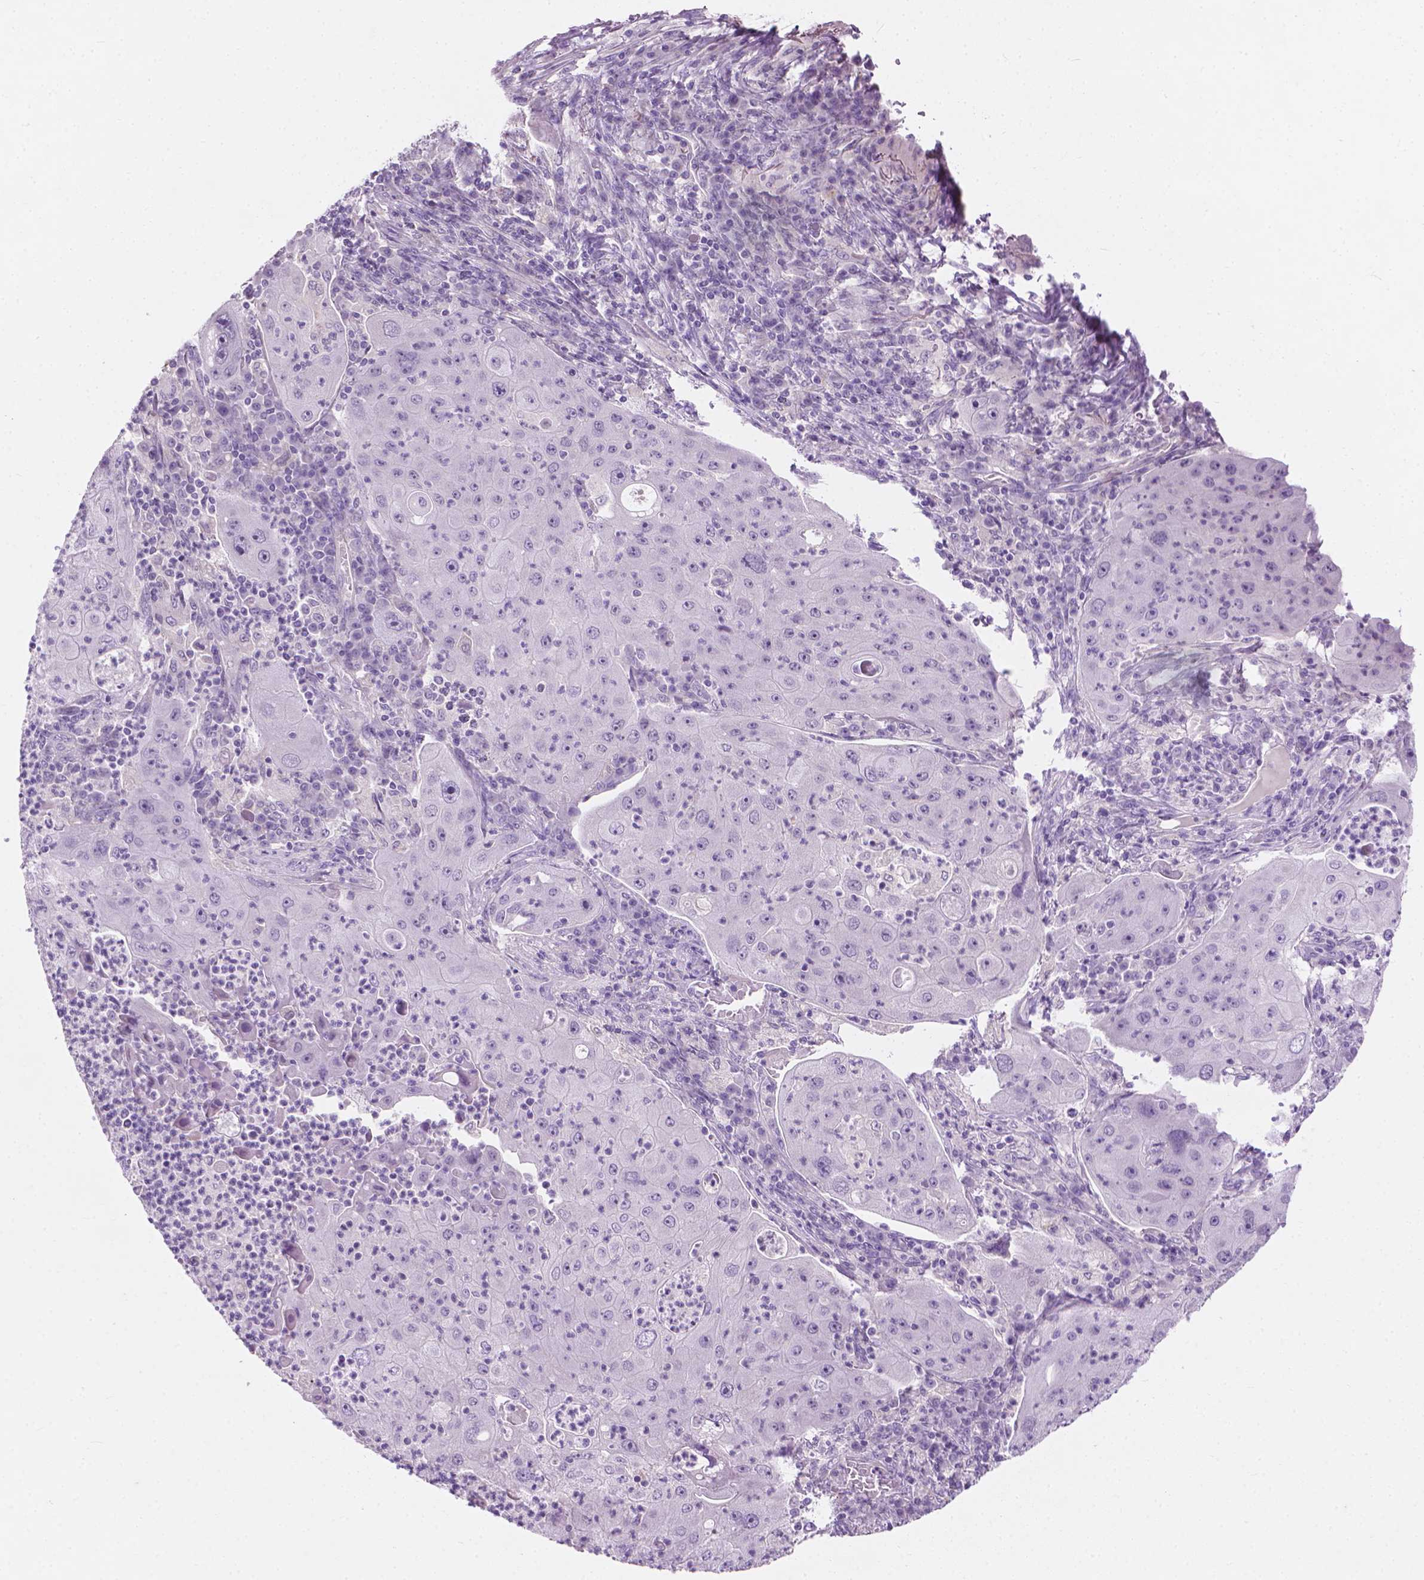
{"staining": {"intensity": "negative", "quantity": "none", "location": "none"}, "tissue": "lung cancer", "cell_type": "Tumor cells", "image_type": "cancer", "snomed": [{"axis": "morphology", "description": "Squamous cell carcinoma, NOS"}, {"axis": "topography", "description": "Lung"}], "caption": "Lung cancer was stained to show a protein in brown. There is no significant positivity in tumor cells. Nuclei are stained in blue.", "gene": "KRT73", "patient": {"sex": "female", "age": 59}}